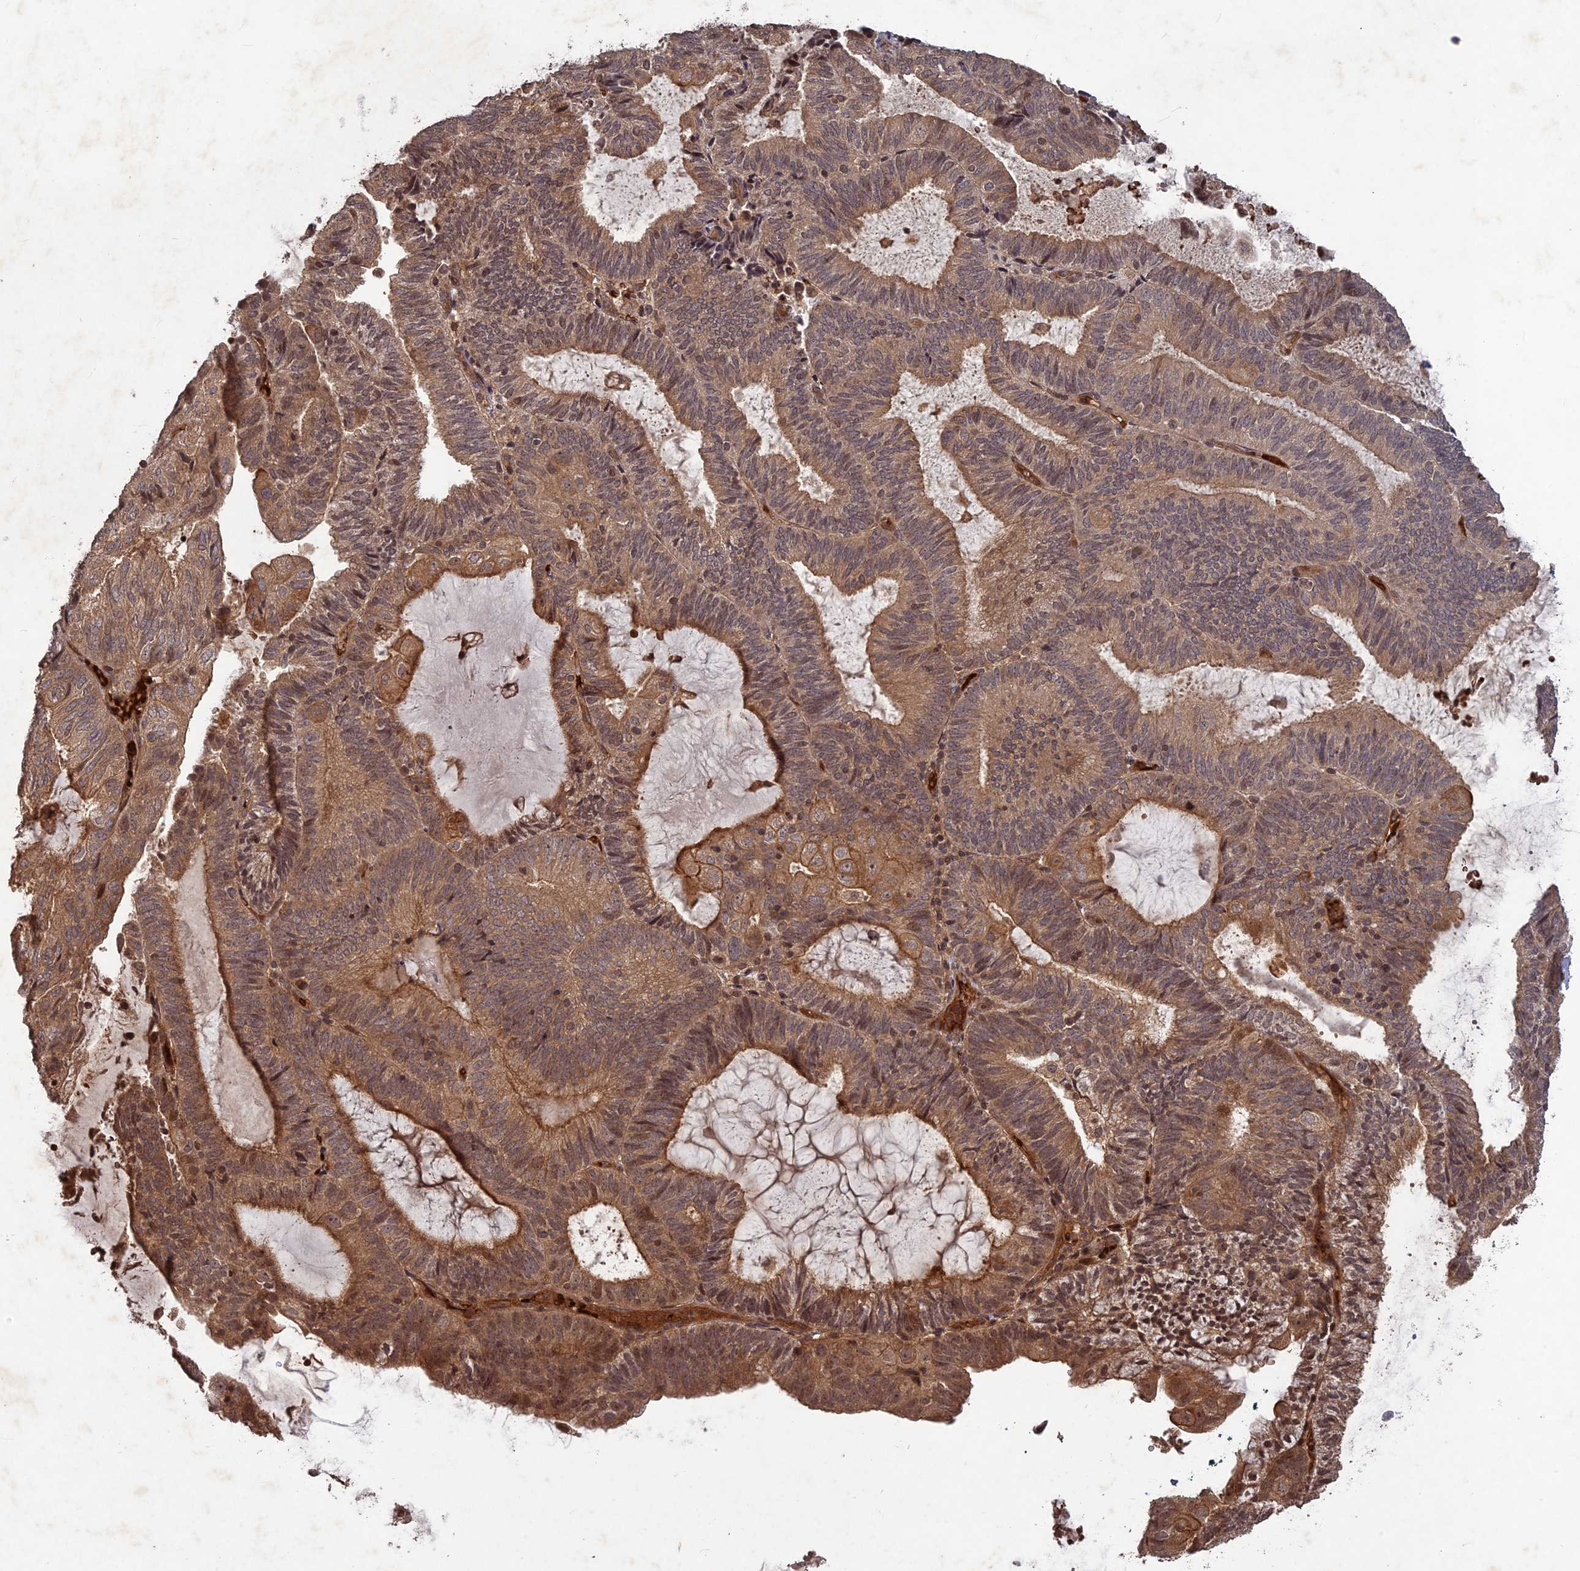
{"staining": {"intensity": "moderate", "quantity": ">75%", "location": "cytoplasmic/membranous,nuclear"}, "tissue": "endometrial cancer", "cell_type": "Tumor cells", "image_type": "cancer", "snomed": [{"axis": "morphology", "description": "Adenocarcinoma, NOS"}, {"axis": "topography", "description": "Endometrium"}], "caption": "Moderate cytoplasmic/membranous and nuclear staining for a protein is appreciated in approximately >75% of tumor cells of endometrial cancer (adenocarcinoma) using immunohistochemistry.", "gene": "SRMS", "patient": {"sex": "female", "age": 81}}